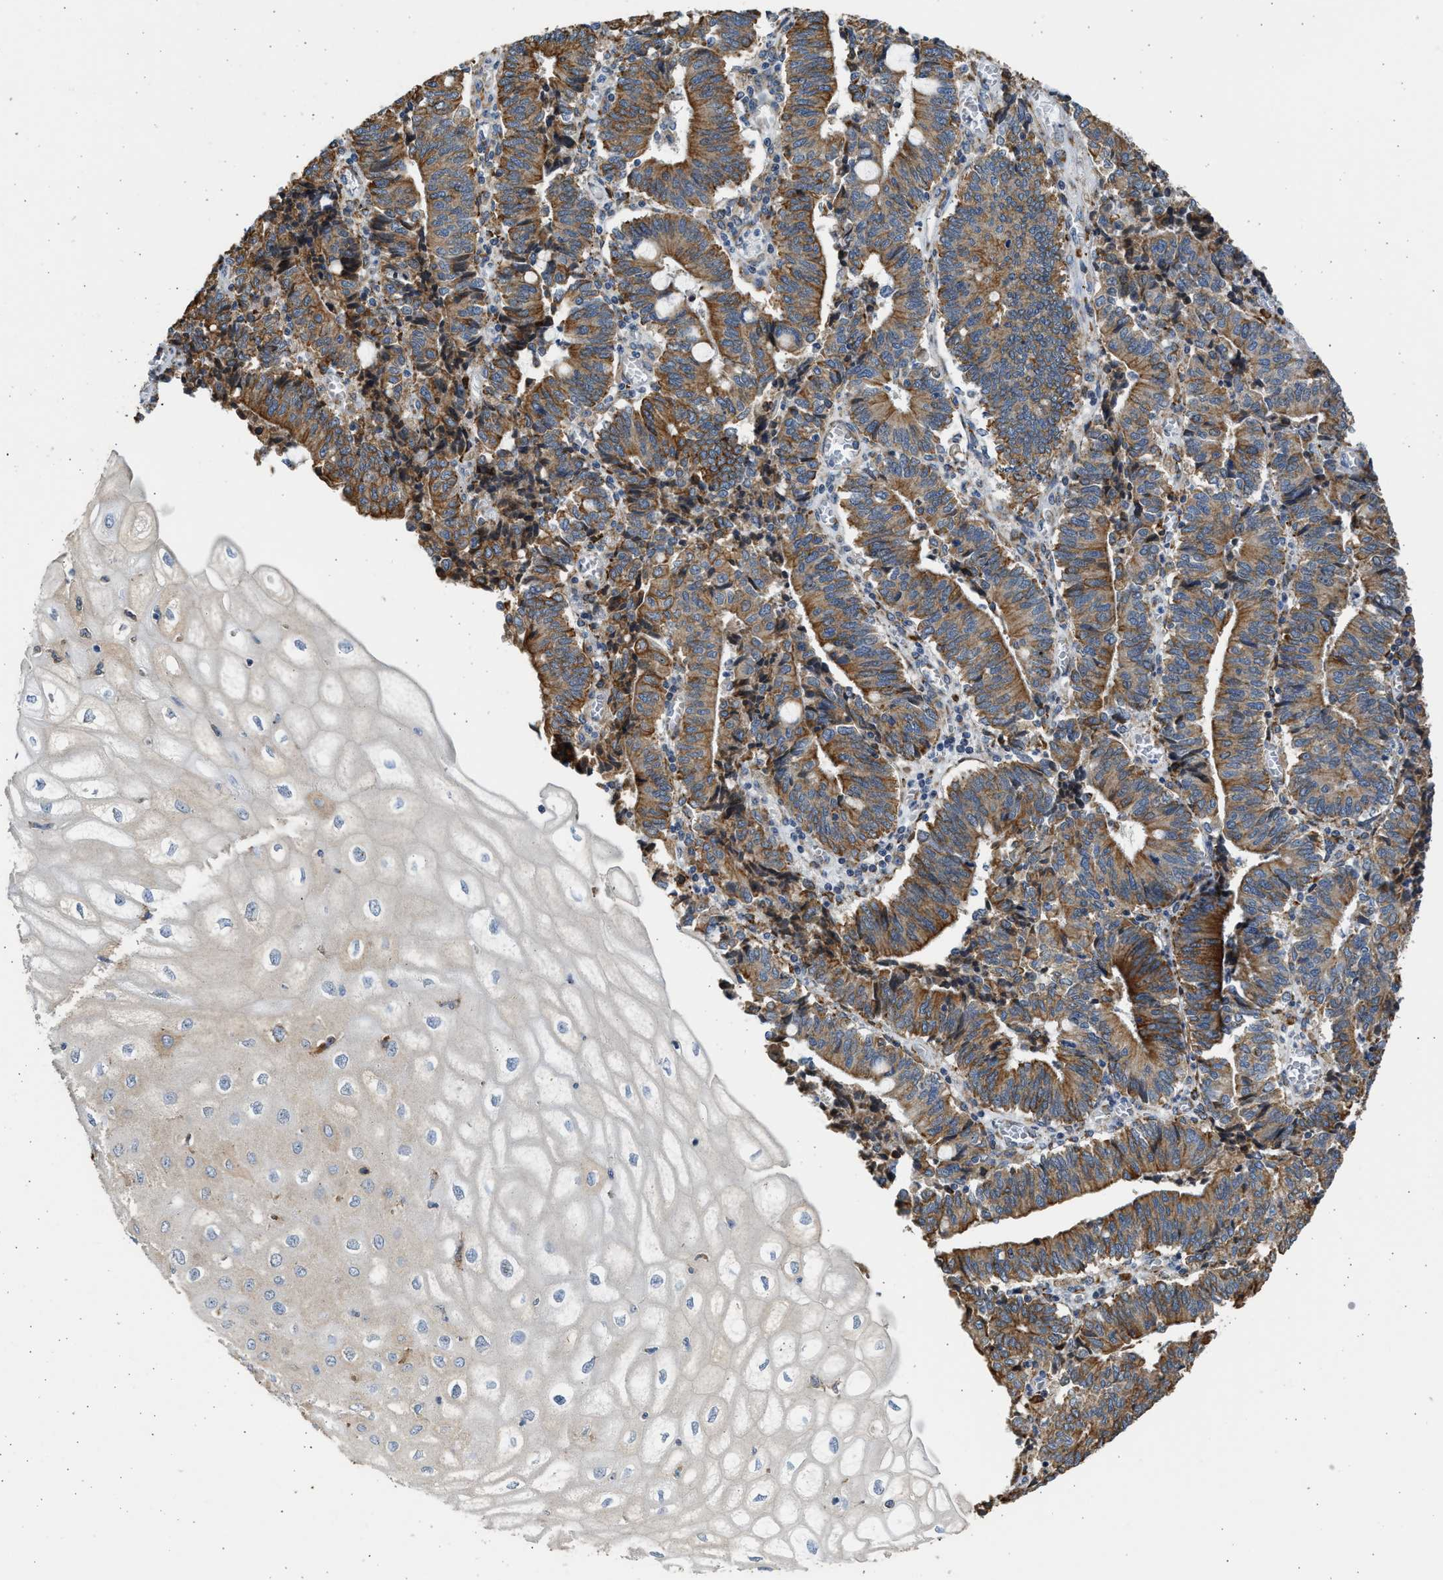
{"staining": {"intensity": "strong", "quantity": "25%-75%", "location": "cytoplasmic/membranous"}, "tissue": "cervical cancer", "cell_type": "Tumor cells", "image_type": "cancer", "snomed": [{"axis": "morphology", "description": "Adenocarcinoma, NOS"}, {"axis": "topography", "description": "Cervix"}], "caption": "This is an image of immunohistochemistry (IHC) staining of cervical cancer (adenocarcinoma), which shows strong positivity in the cytoplasmic/membranous of tumor cells.", "gene": "PLD2", "patient": {"sex": "female", "age": 44}}